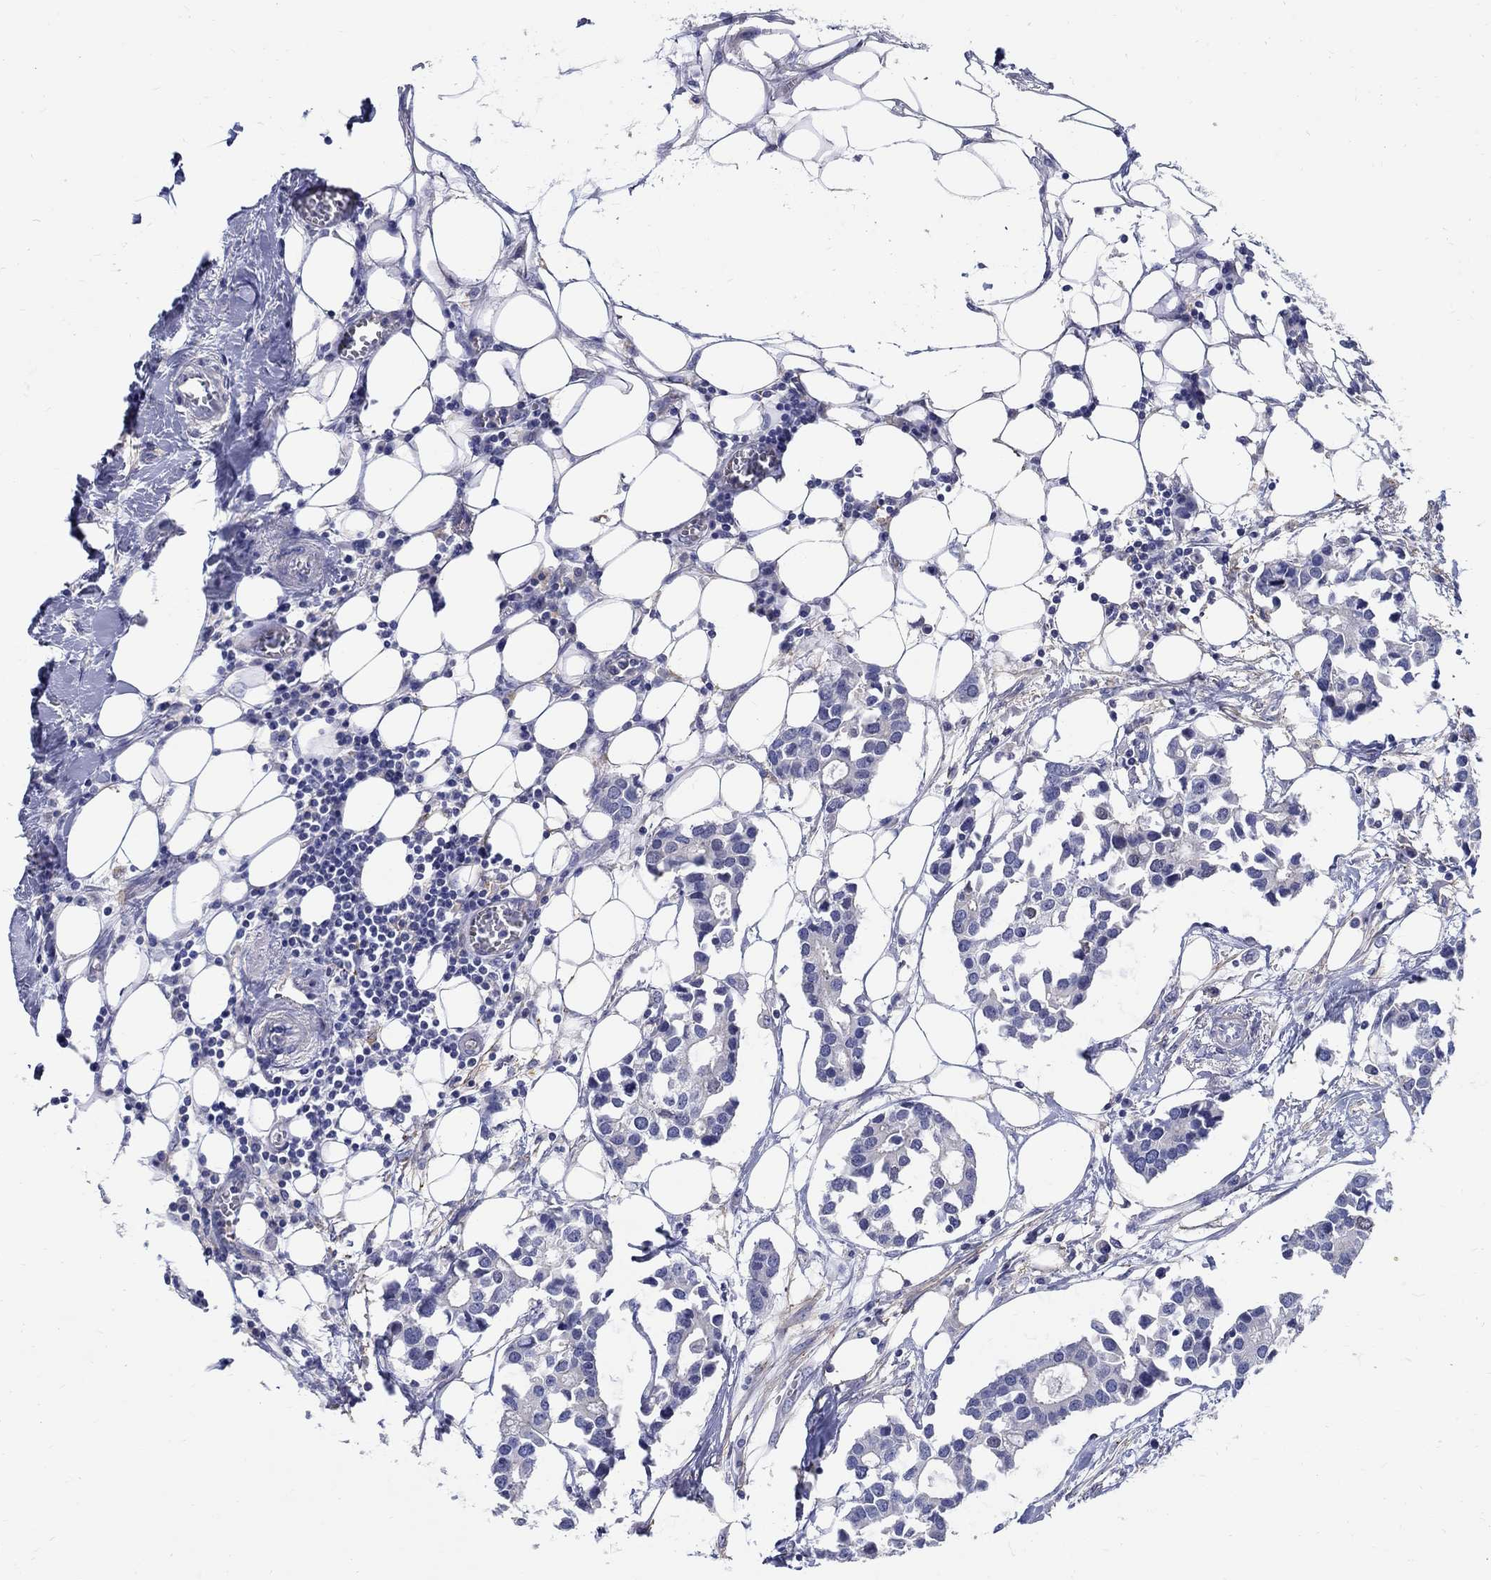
{"staining": {"intensity": "negative", "quantity": "none", "location": "none"}, "tissue": "breast cancer", "cell_type": "Tumor cells", "image_type": "cancer", "snomed": [{"axis": "morphology", "description": "Duct carcinoma"}, {"axis": "topography", "description": "Breast"}], "caption": "Invasive ductal carcinoma (breast) was stained to show a protein in brown. There is no significant positivity in tumor cells. (Brightfield microscopy of DAB immunohistochemistry (IHC) at high magnification).", "gene": "SOX2", "patient": {"sex": "female", "age": 83}}